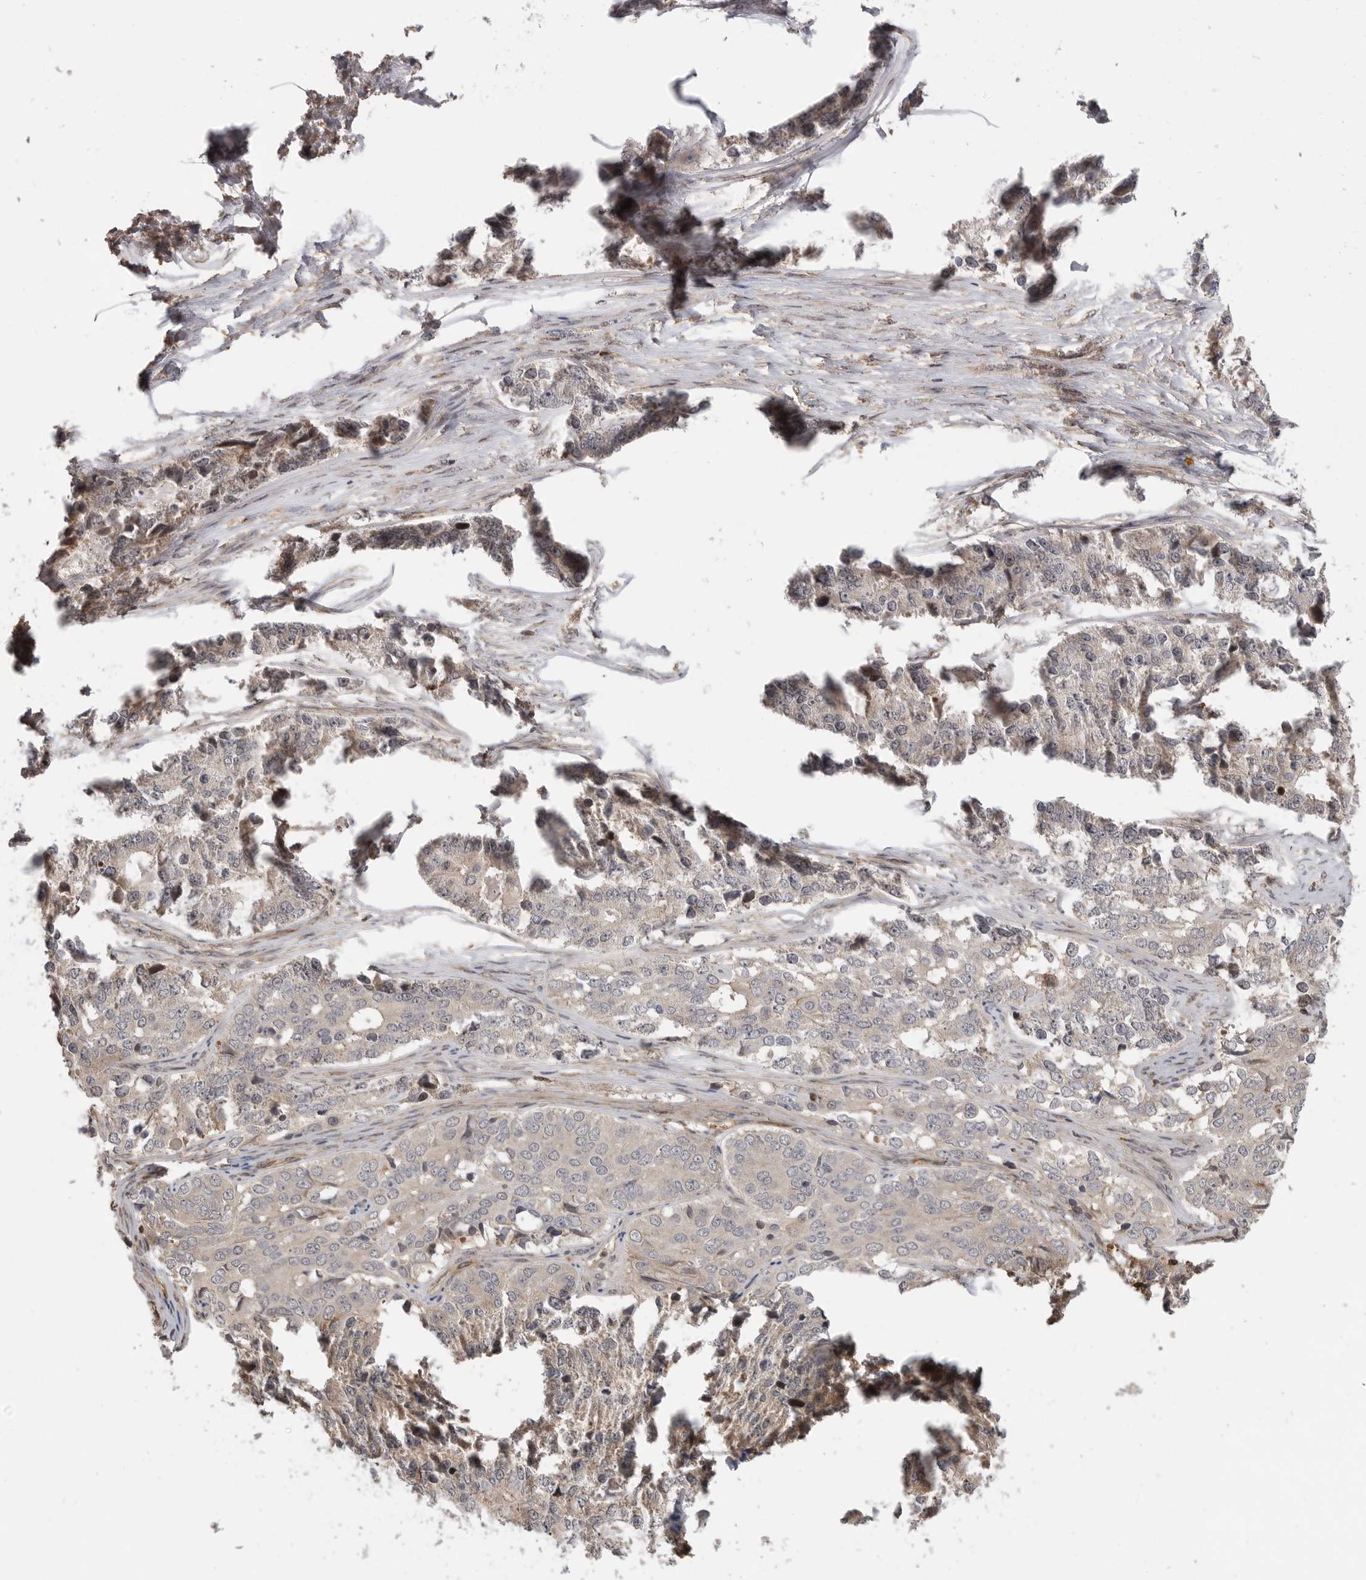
{"staining": {"intensity": "negative", "quantity": "none", "location": "none"}, "tissue": "ovarian cancer", "cell_type": "Tumor cells", "image_type": "cancer", "snomed": [{"axis": "morphology", "description": "Carcinoma, endometroid"}, {"axis": "topography", "description": "Ovary"}], "caption": "Immunohistochemistry (IHC) image of neoplastic tissue: human ovarian endometroid carcinoma stained with DAB (3,3'-diaminobenzidine) shows no significant protein staining in tumor cells.", "gene": "TRIM56", "patient": {"sex": "female", "age": 51}}